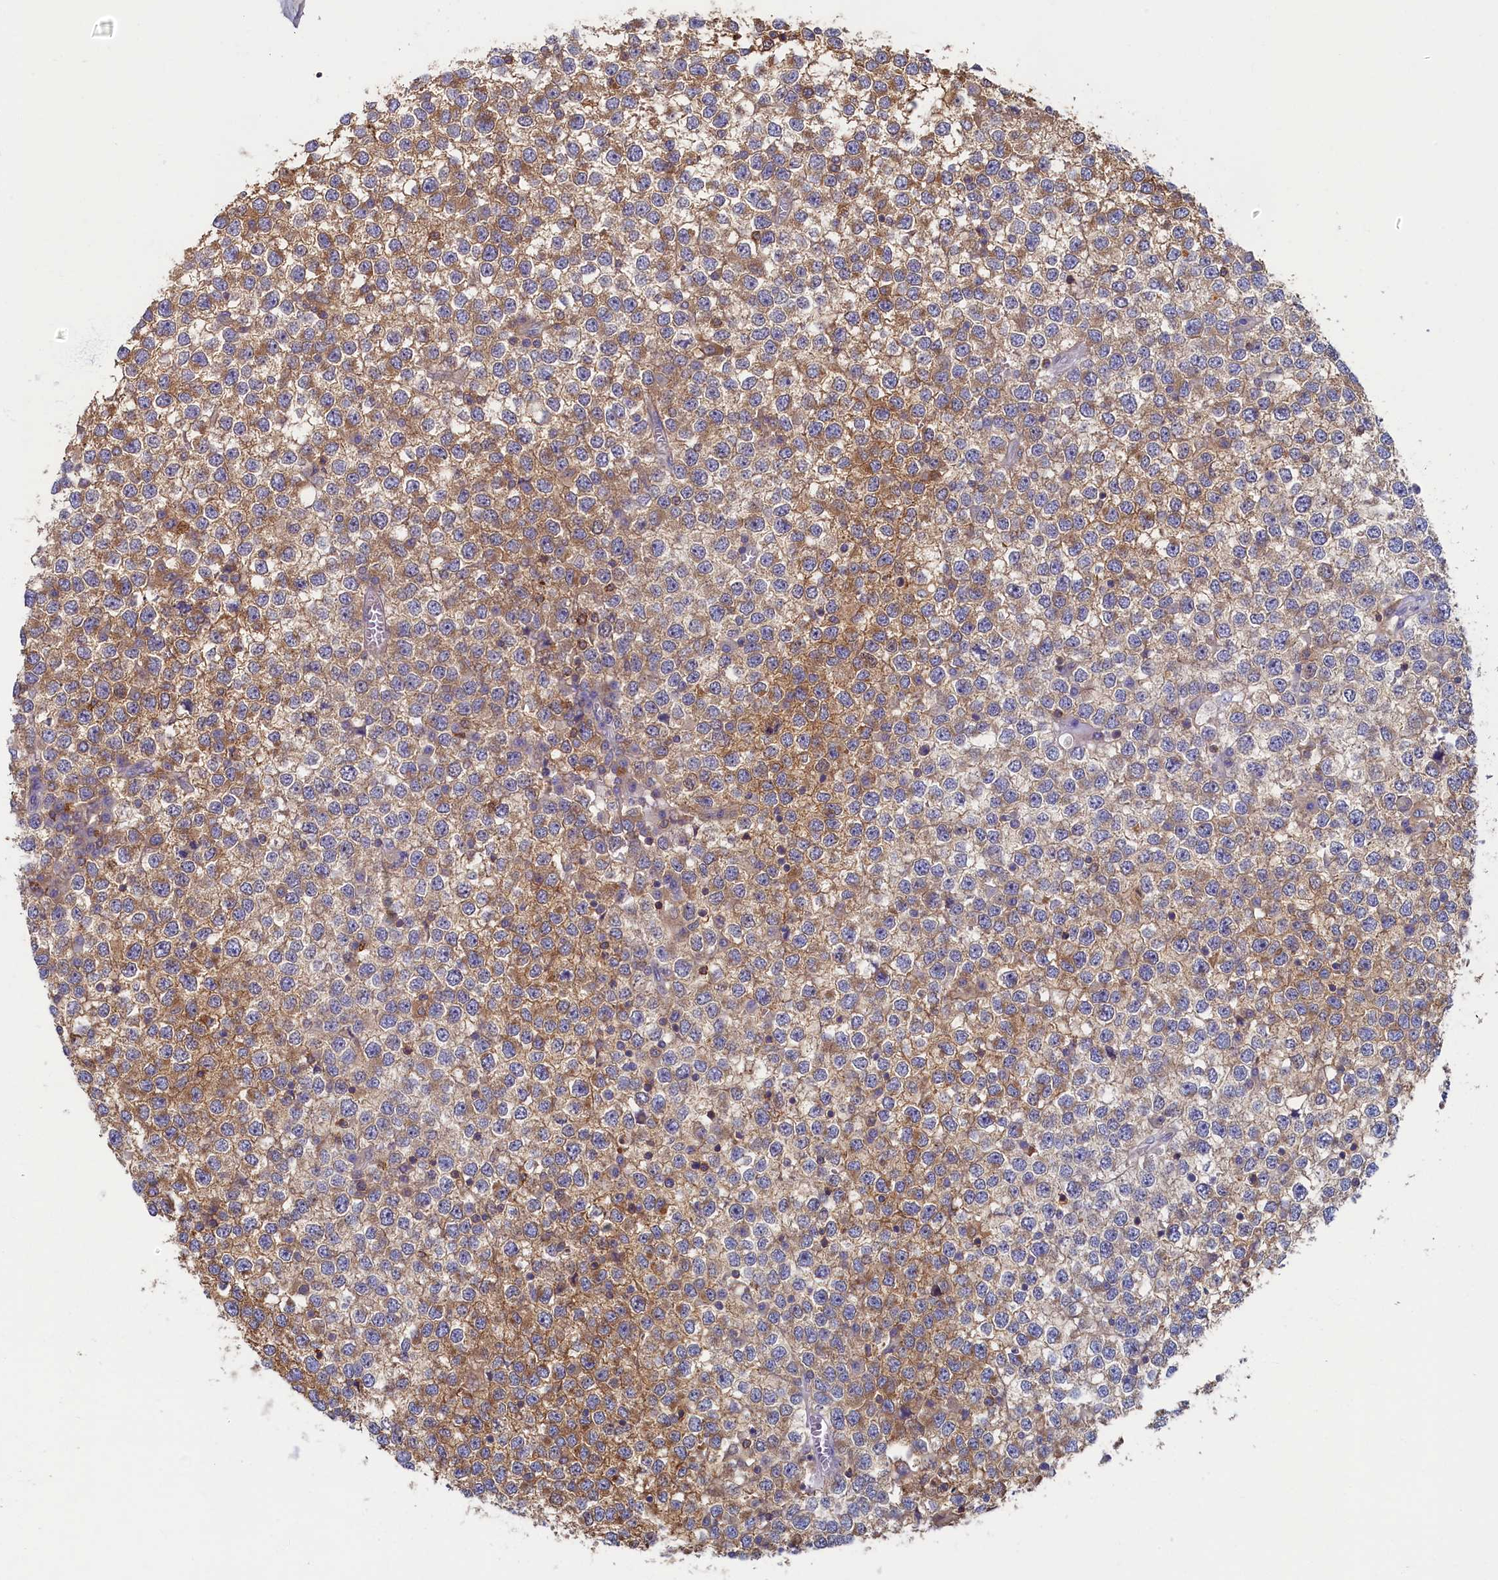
{"staining": {"intensity": "moderate", "quantity": "25%-75%", "location": "cytoplasmic/membranous"}, "tissue": "testis cancer", "cell_type": "Tumor cells", "image_type": "cancer", "snomed": [{"axis": "morphology", "description": "Seminoma, NOS"}, {"axis": "topography", "description": "Testis"}], "caption": "Testis cancer (seminoma) tissue reveals moderate cytoplasmic/membranous positivity in approximately 25%-75% of tumor cells", "gene": "TIMM8B", "patient": {"sex": "male", "age": 65}}